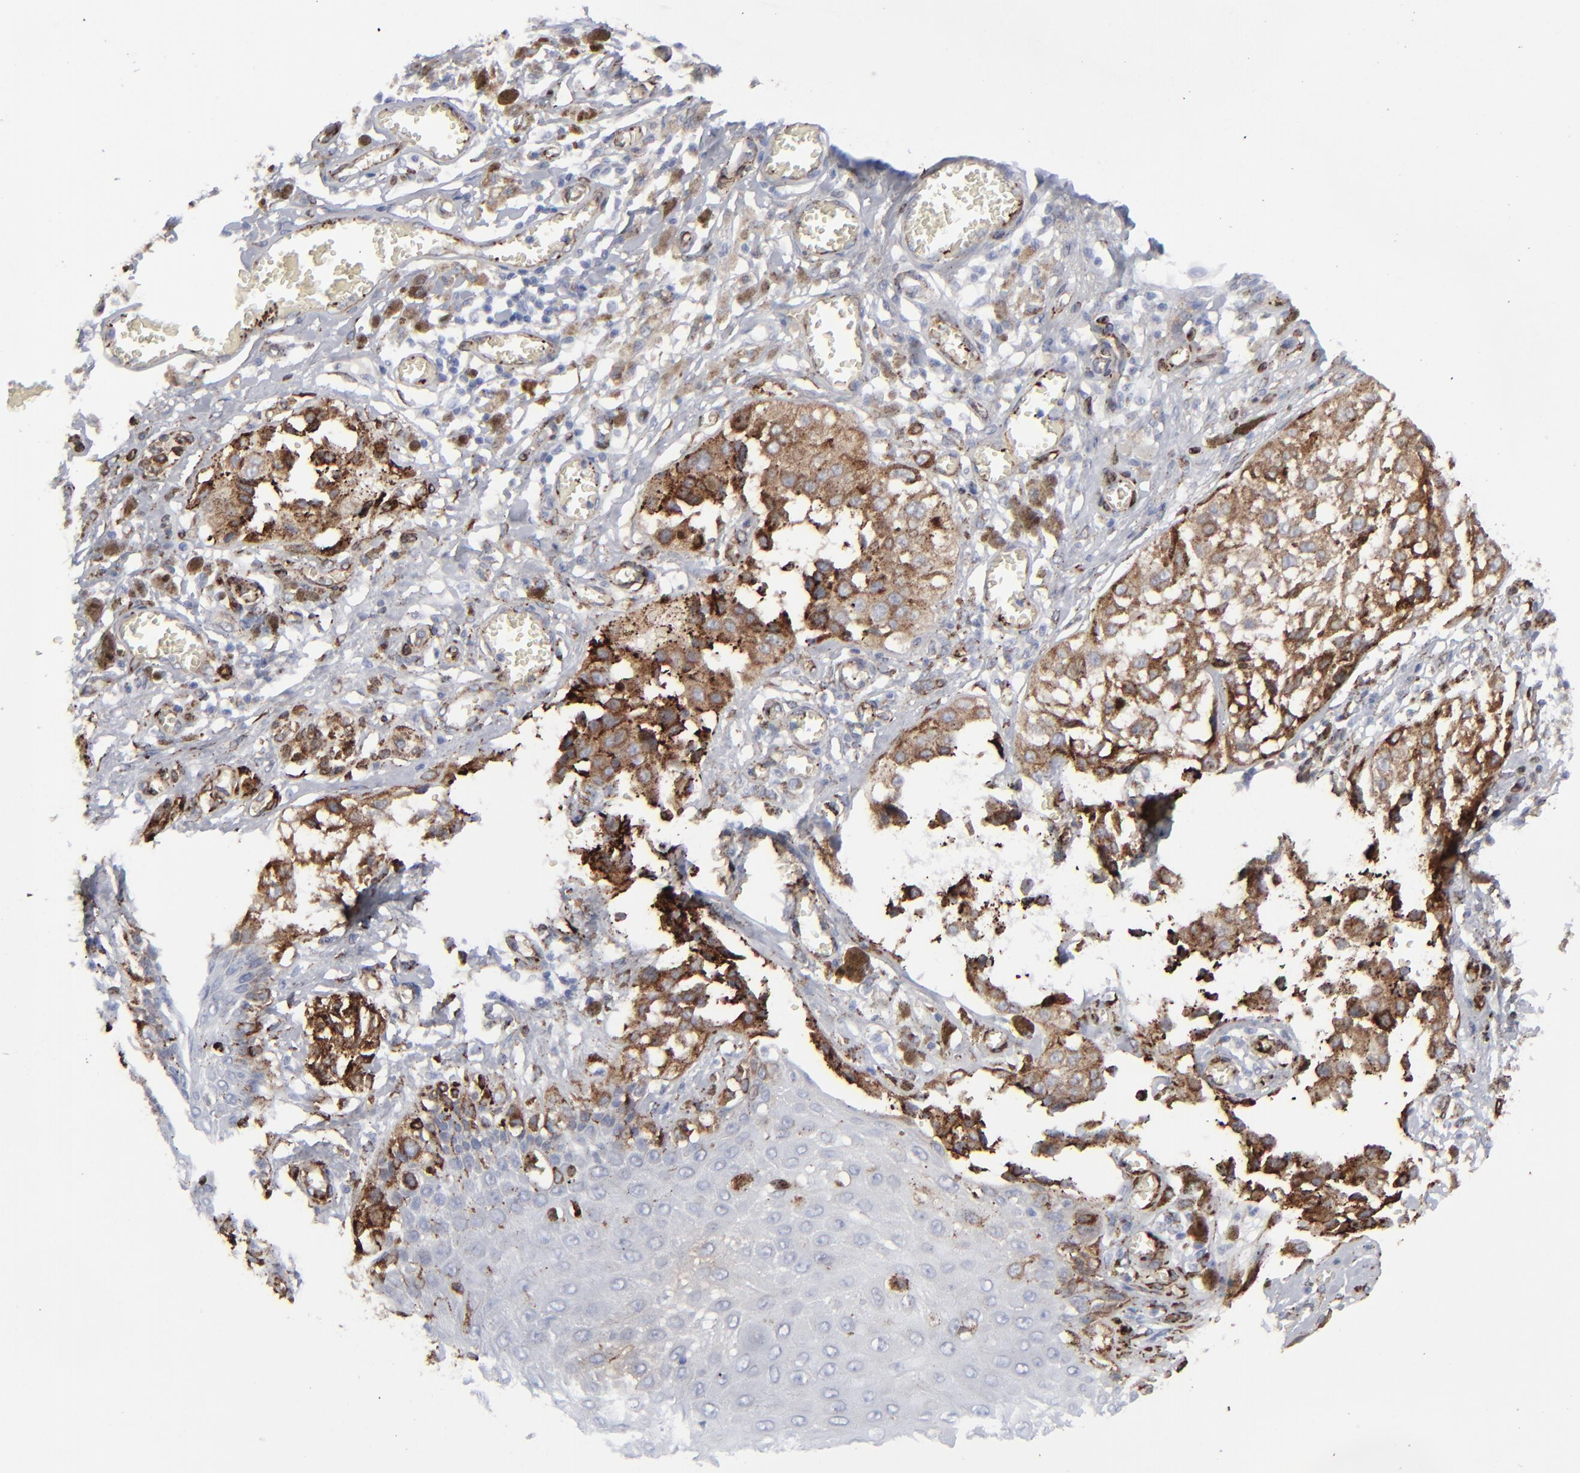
{"staining": {"intensity": "strong", "quantity": ">75%", "location": "cytoplasmic/membranous"}, "tissue": "melanoma", "cell_type": "Tumor cells", "image_type": "cancer", "snomed": [{"axis": "morphology", "description": "Malignant melanoma, NOS"}, {"axis": "topography", "description": "Skin"}], "caption": "DAB immunohistochemical staining of human malignant melanoma reveals strong cytoplasmic/membranous protein staining in approximately >75% of tumor cells.", "gene": "SPARC", "patient": {"sex": "female", "age": 82}}